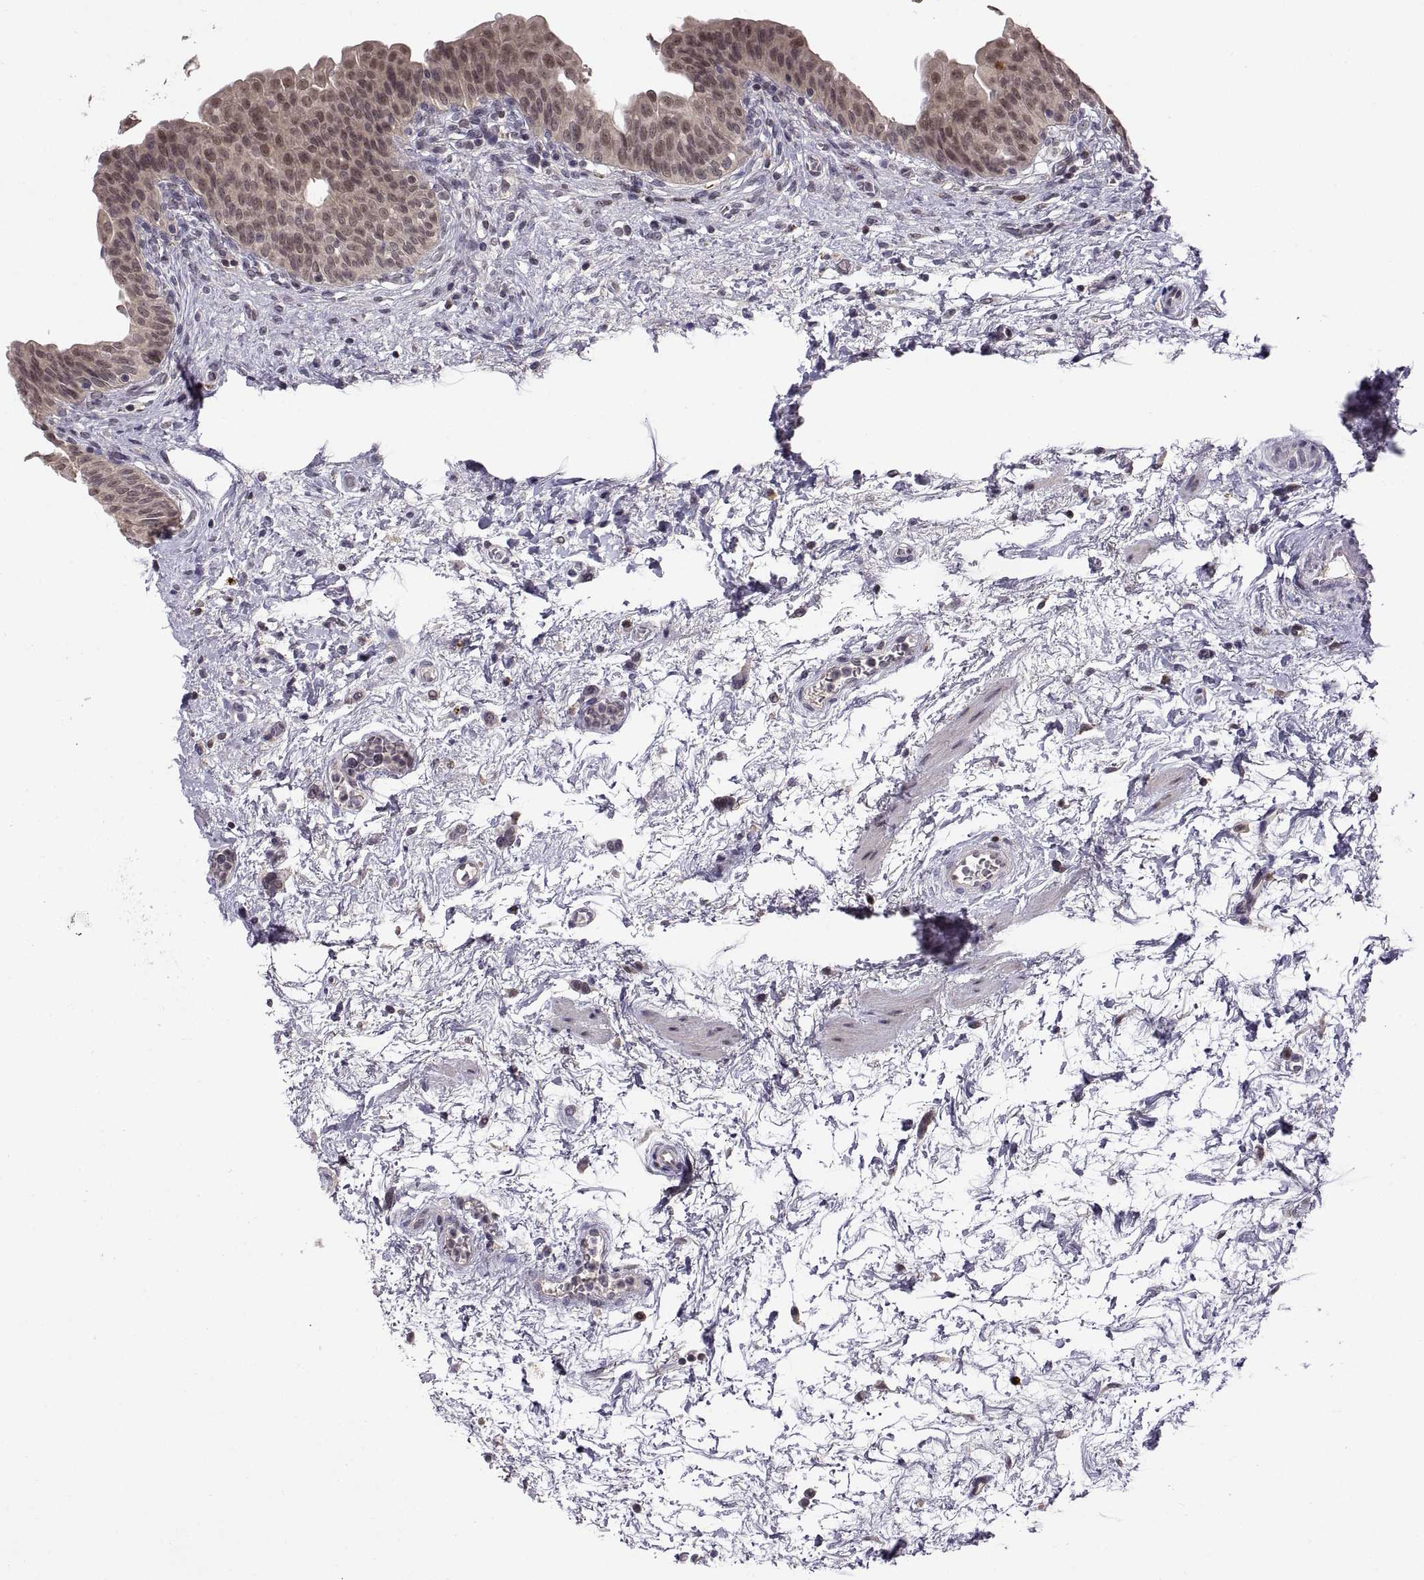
{"staining": {"intensity": "weak", "quantity": "25%-75%", "location": "cytoplasmic/membranous,nuclear"}, "tissue": "urinary bladder", "cell_type": "Urothelial cells", "image_type": "normal", "snomed": [{"axis": "morphology", "description": "Normal tissue, NOS"}, {"axis": "topography", "description": "Urinary bladder"}], "caption": "Immunohistochemical staining of normal urinary bladder reveals 25%-75% levels of weak cytoplasmic/membranous,nuclear protein positivity in about 25%-75% of urothelial cells. The staining was performed using DAB, with brown indicating positive protein expression. Nuclei are stained blue with hematoxylin.", "gene": "CHFR", "patient": {"sex": "male", "age": 69}}